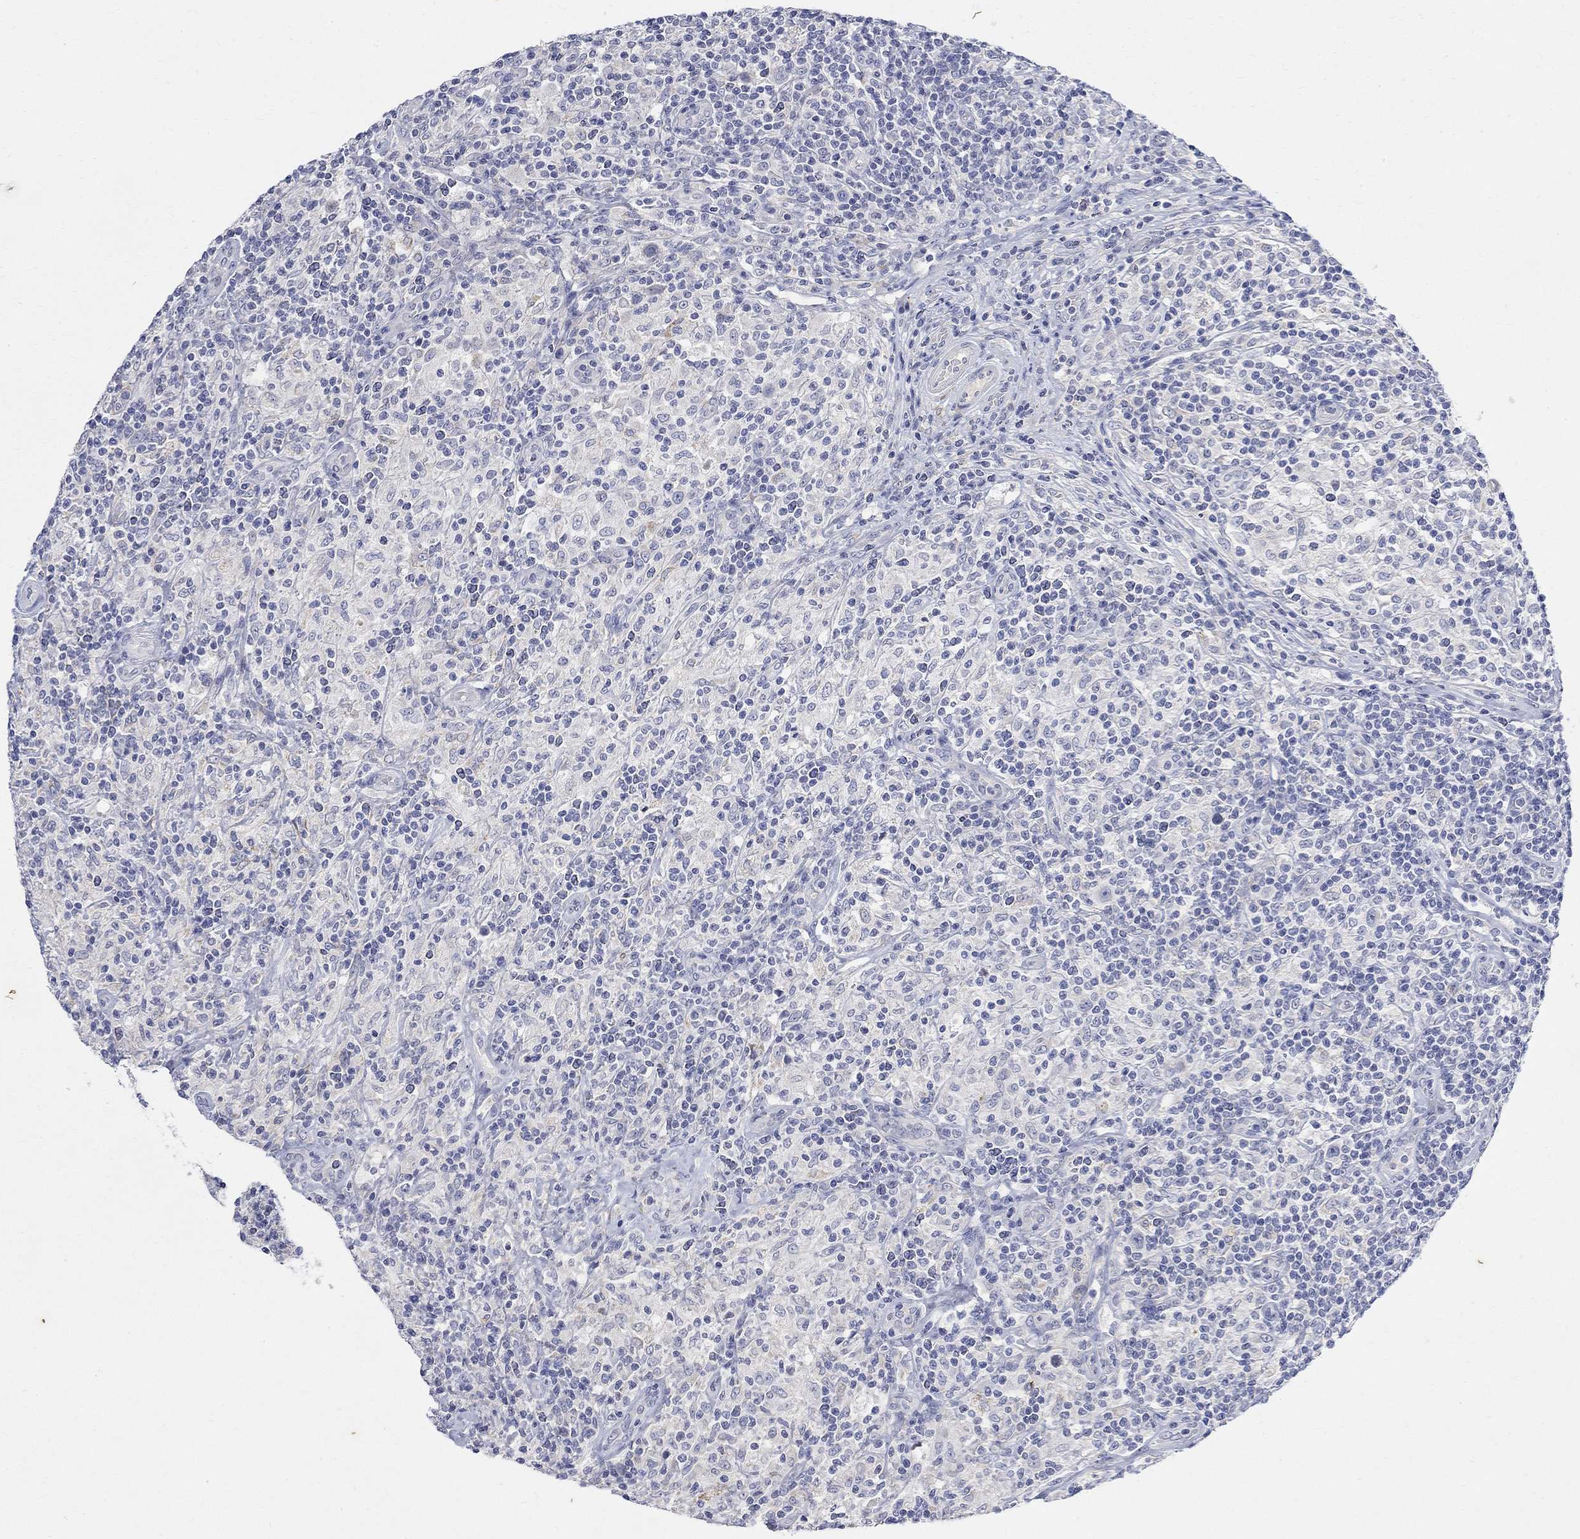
{"staining": {"intensity": "negative", "quantity": "none", "location": "none"}, "tissue": "lymphoma", "cell_type": "Tumor cells", "image_type": "cancer", "snomed": [{"axis": "morphology", "description": "Hodgkin's disease, NOS"}, {"axis": "topography", "description": "Lymph node"}], "caption": "DAB immunohistochemical staining of Hodgkin's disease displays no significant expression in tumor cells.", "gene": "FNDC5", "patient": {"sex": "male", "age": 70}}